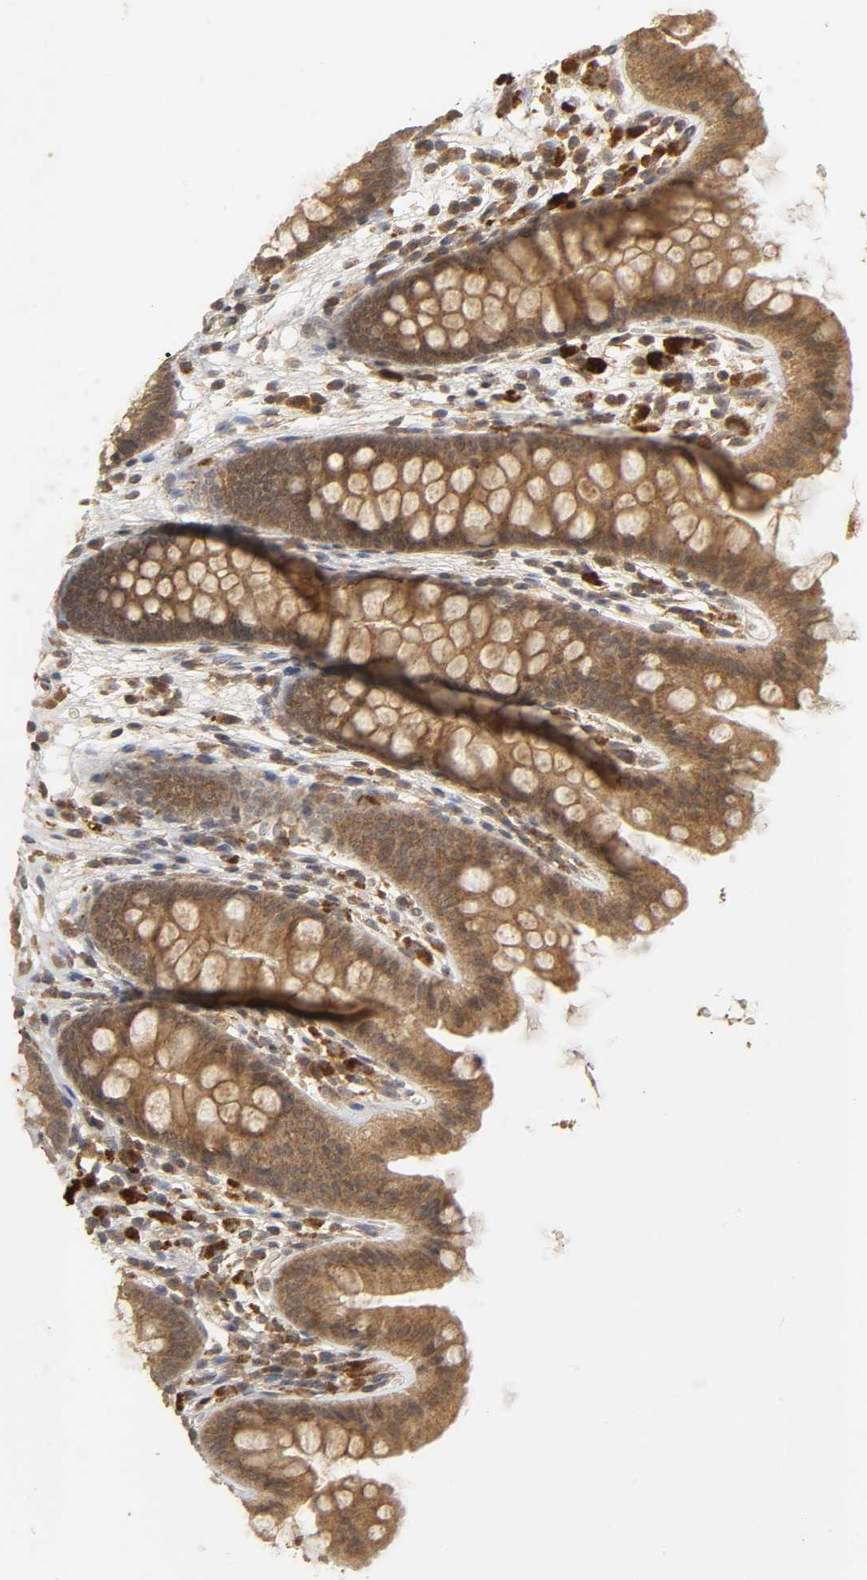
{"staining": {"intensity": "moderate", "quantity": ">75%", "location": "cytoplasmic/membranous"}, "tissue": "colon", "cell_type": "Endothelial cells", "image_type": "normal", "snomed": [{"axis": "morphology", "description": "Normal tissue, NOS"}, {"axis": "topography", "description": "Smooth muscle"}, {"axis": "topography", "description": "Colon"}], "caption": "A photomicrograph of human colon stained for a protein demonstrates moderate cytoplasmic/membranous brown staining in endothelial cells. The staining was performed using DAB (3,3'-diaminobenzidine), with brown indicating positive protein expression. Nuclei are stained blue with hematoxylin.", "gene": "TRAF6", "patient": {"sex": "male", "age": 67}}